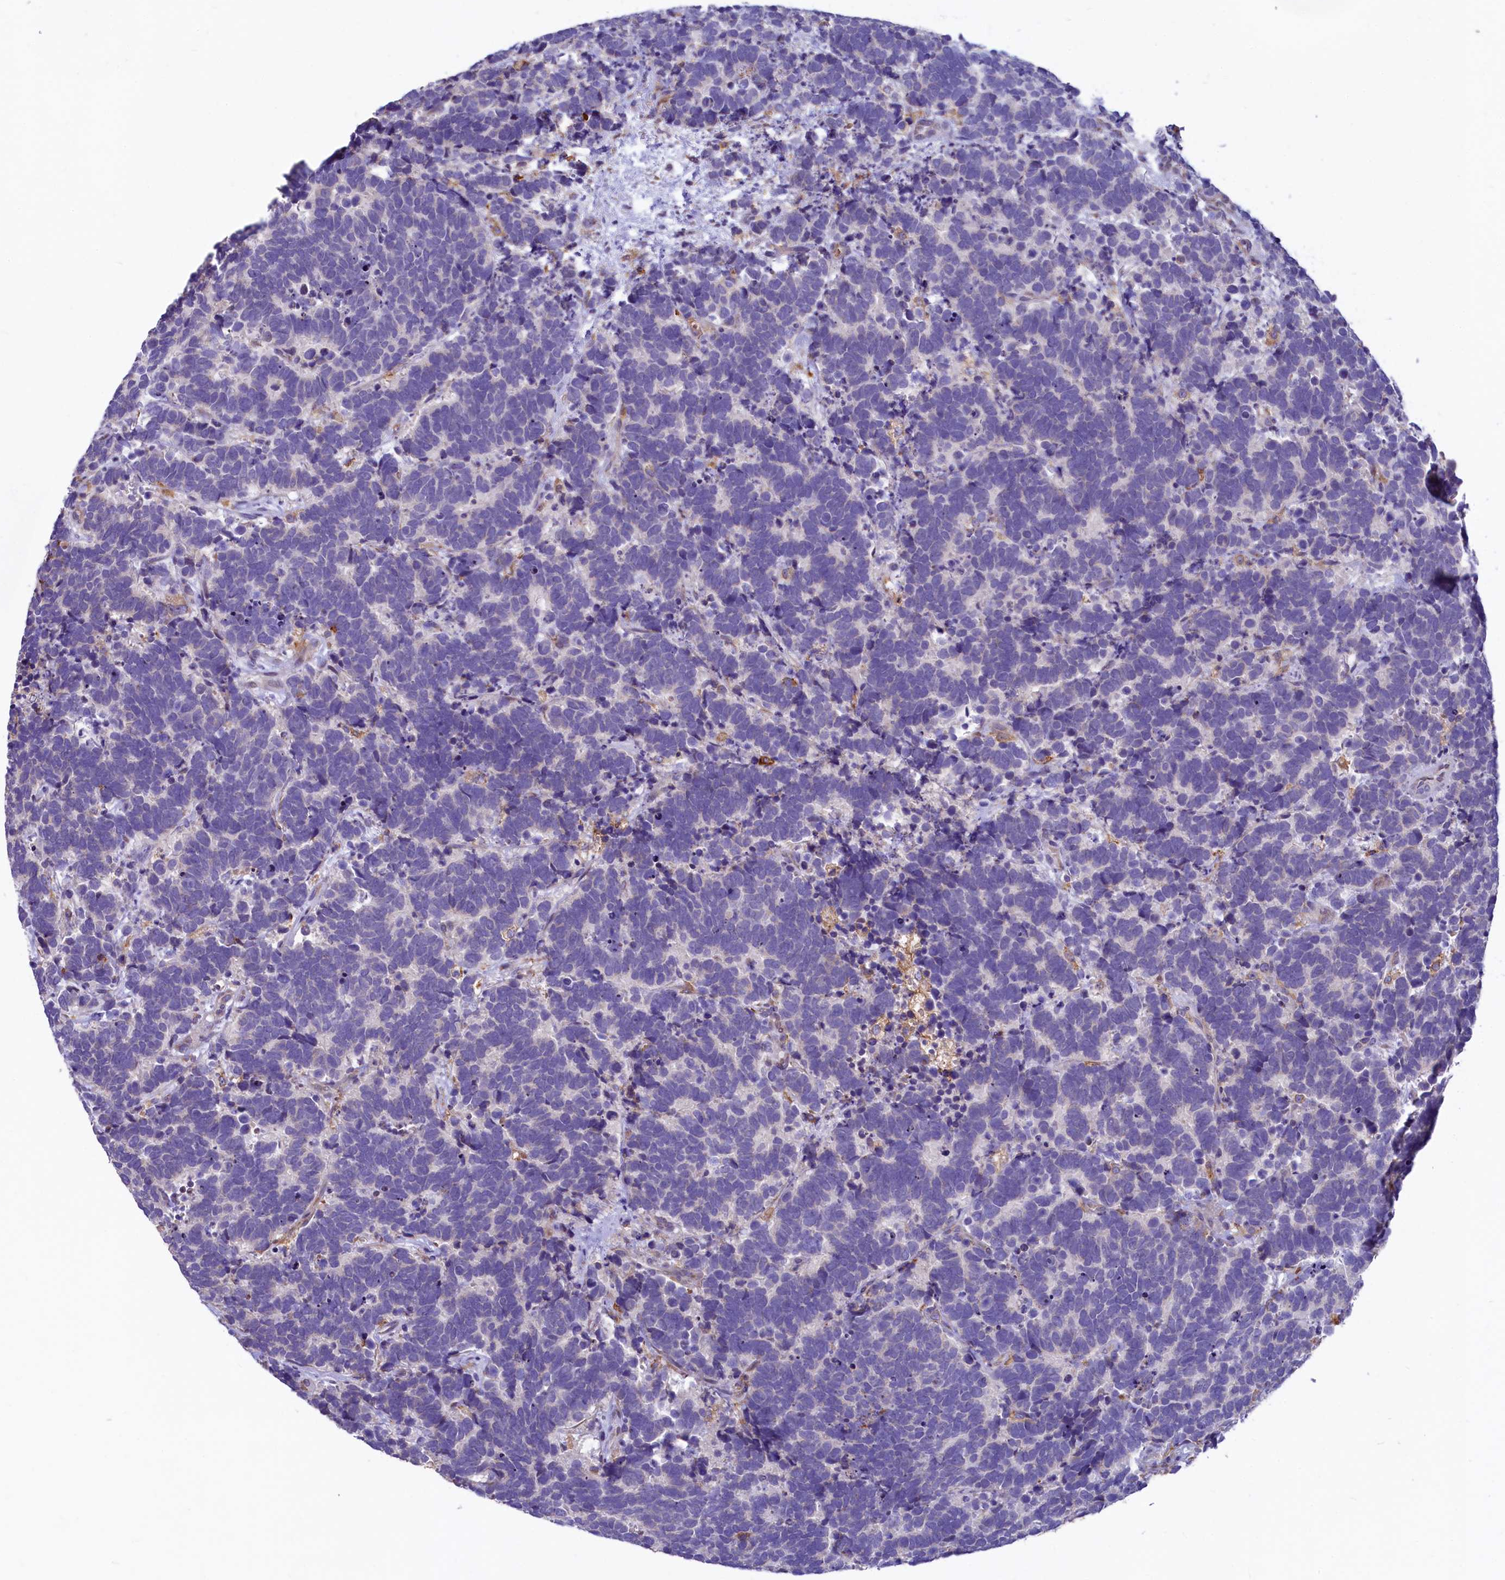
{"staining": {"intensity": "negative", "quantity": "none", "location": "none"}, "tissue": "carcinoid", "cell_type": "Tumor cells", "image_type": "cancer", "snomed": [{"axis": "morphology", "description": "Carcinoma, NOS"}, {"axis": "morphology", "description": "Carcinoid, malignant, NOS"}, {"axis": "topography", "description": "Urinary bladder"}], "caption": "Immunohistochemical staining of carcinoma exhibits no significant positivity in tumor cells.", "gene": "HPS6", "patient": {"sex": "male", "age": 57}}